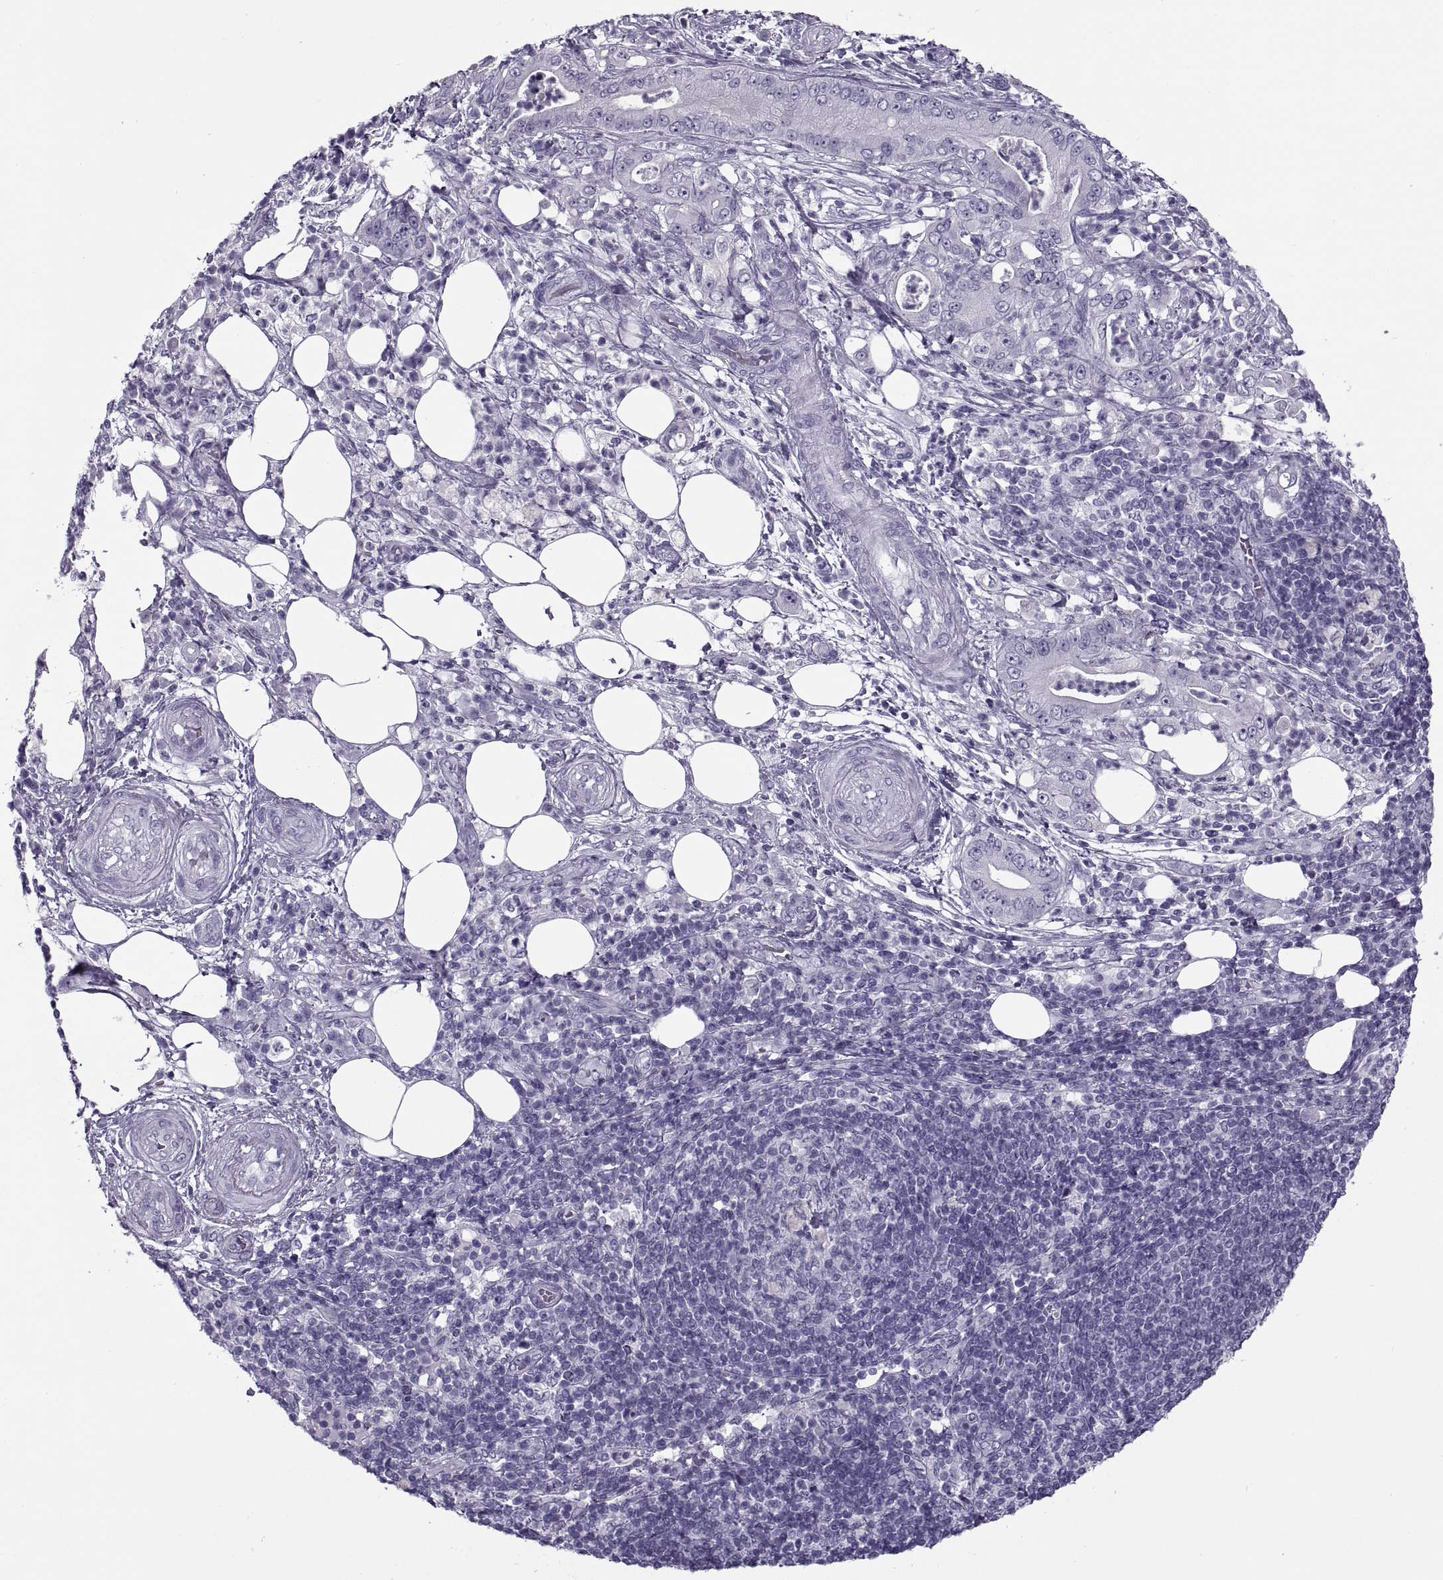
{"staining": {"intensity": "negative", "quantity": "none", "location": "none"}, "tissue": "pancreatic cancer", "cell_type": "Tumor cells", "image_type": "cancer", "snomed": [{"axis": "morphology", "description": "Adenocarcinoma, NOS"}, {"axis": "topography", "description": "Pancreas"}], "caption": "The micrograph shows no staining of tumor cells in pancreatic adenocarcinoma.", "gene": "RLBP1", "patient": {"sex": "male", "age": 71}}